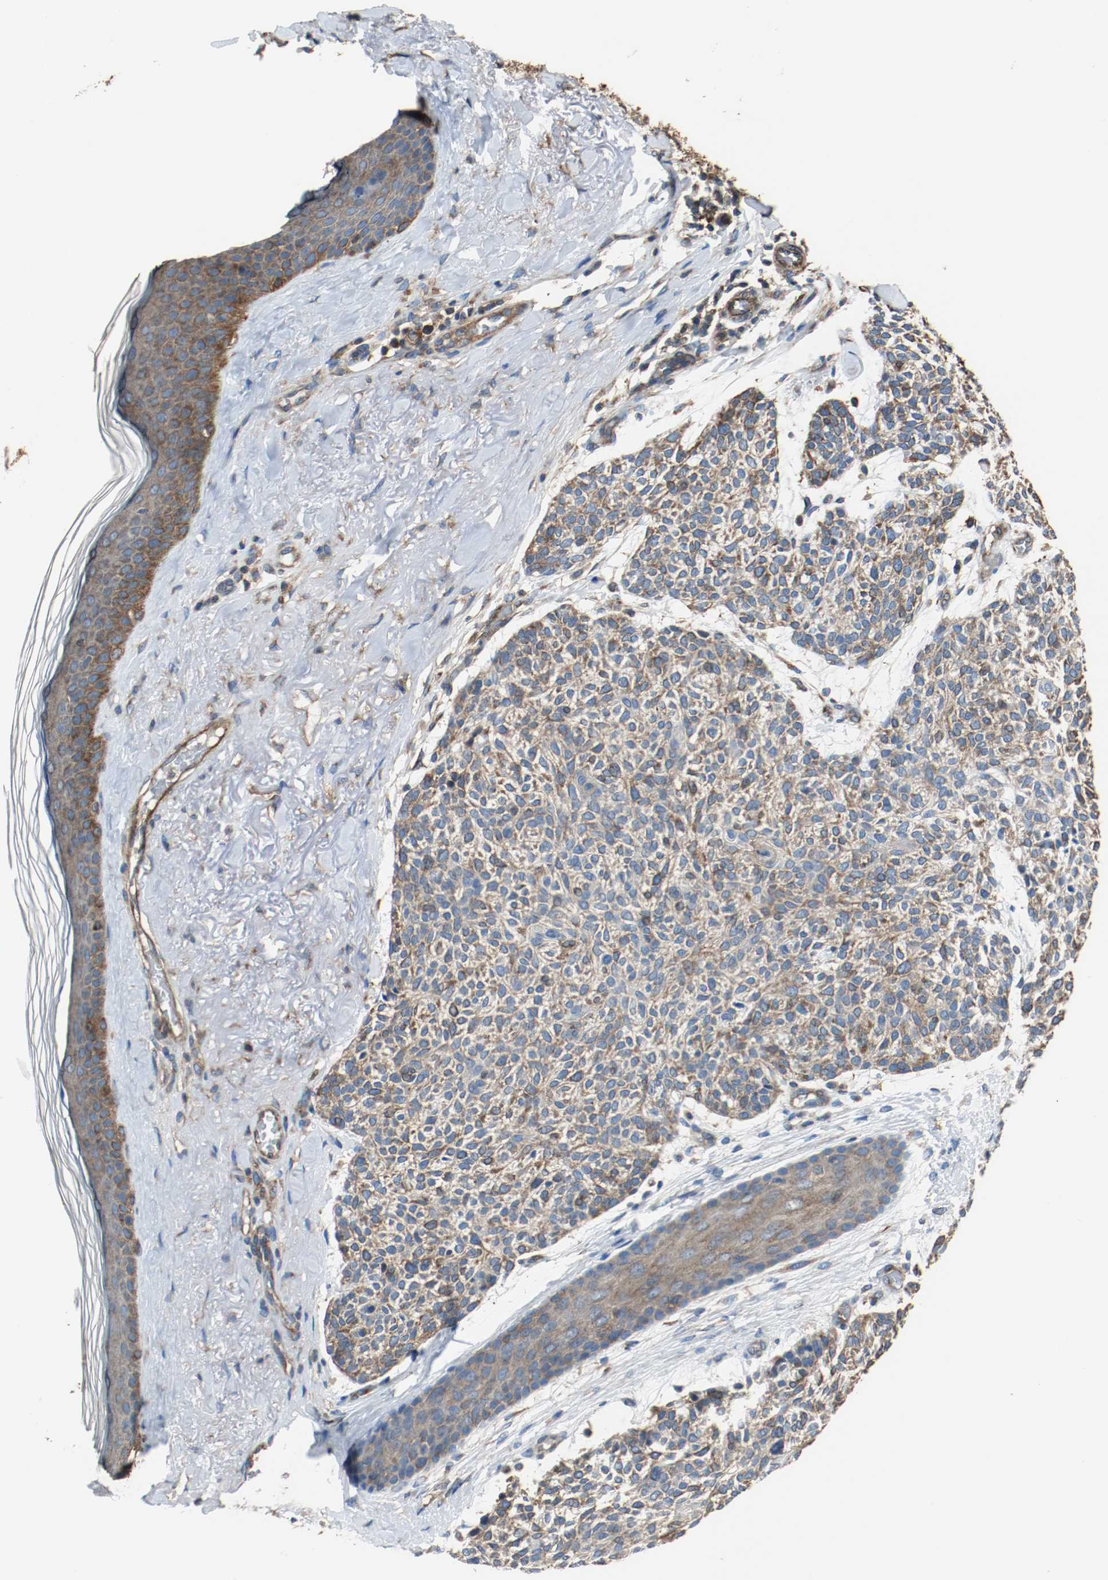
{"staining": {"intensity": "moderate", "quantity": "25%-75%", "location": "cytoplasmic/membranous"}, "tissue": "skin cancer", "cell_type": "Tumor cells", "image_type": "cancer", "snomed": [{"axis": "morphology", "description": "Normal tissue, NOS"}, {"axis": "morphology", "description": "Basal cell carcinoma"}, {"axis": "topography", "description": "Skin"}], "caption": "A photomicrograph of skin cancer stained for a protein displays moderate cytoplasmic/membranous brown staining in tumor cells.", "gene": "TUBA3D", "patient": {"sex": "female", "age": 70}}